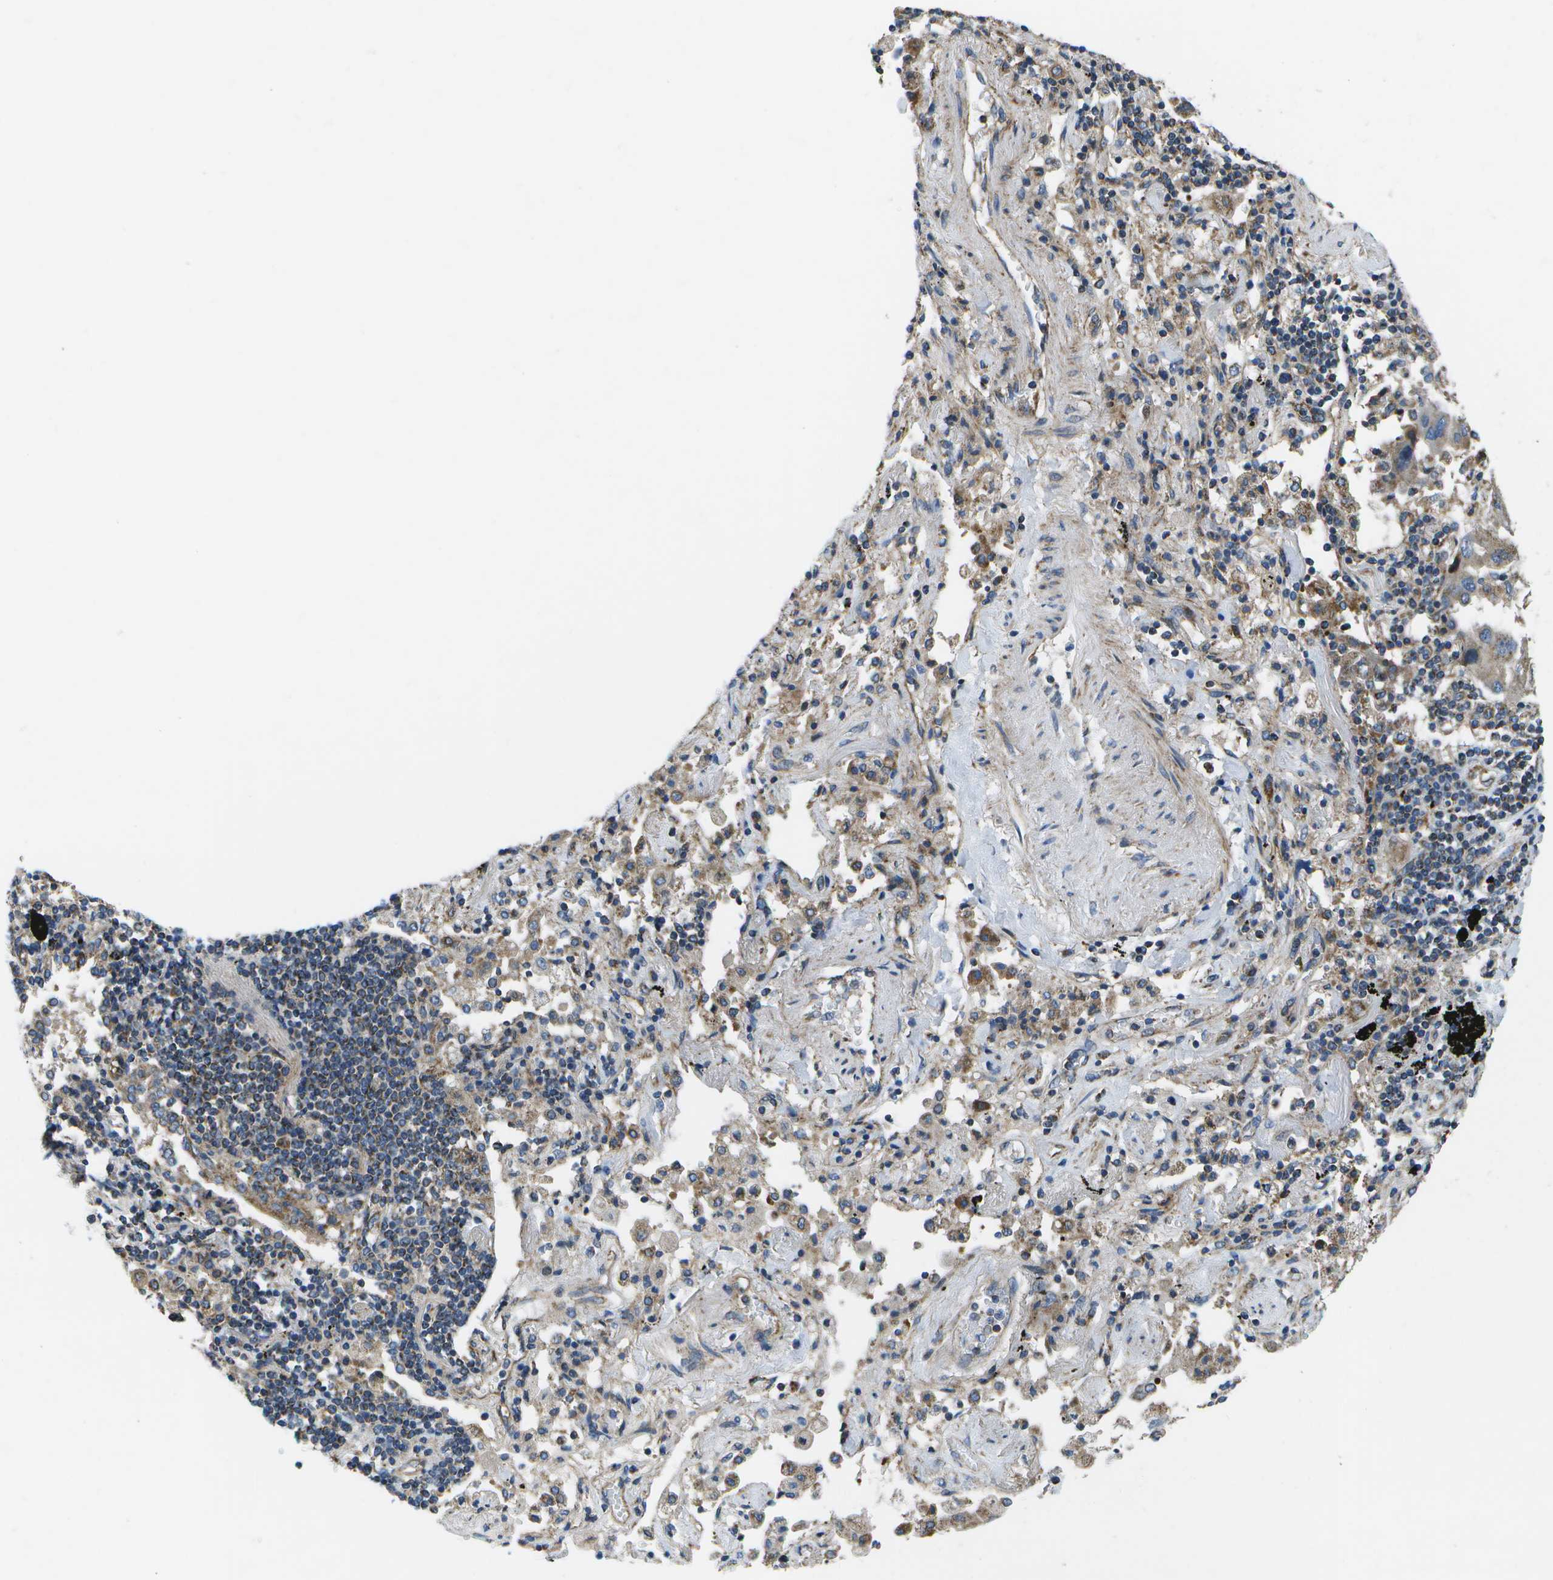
{"staining": {"intensity": "weak", "quantity": "25%-75%", "location": "cytoplasmic/membranous"}, "tissue": "lung cancer", "cell_type": "Tumor cells", "image_type": "cancer", "snomed": [{"axis": "morphology", "description": "Adenocarcinoma, NOS"}, {"axis": "topography", "description": "Lung"}], "caption": "A low amount of weak cytoplasmic/membranous expression is present in approximately 25%-75% of tumor cells in lung cancer tissue.", "gene": "MVK", "patient": {"sex": "female", "age": 65}}